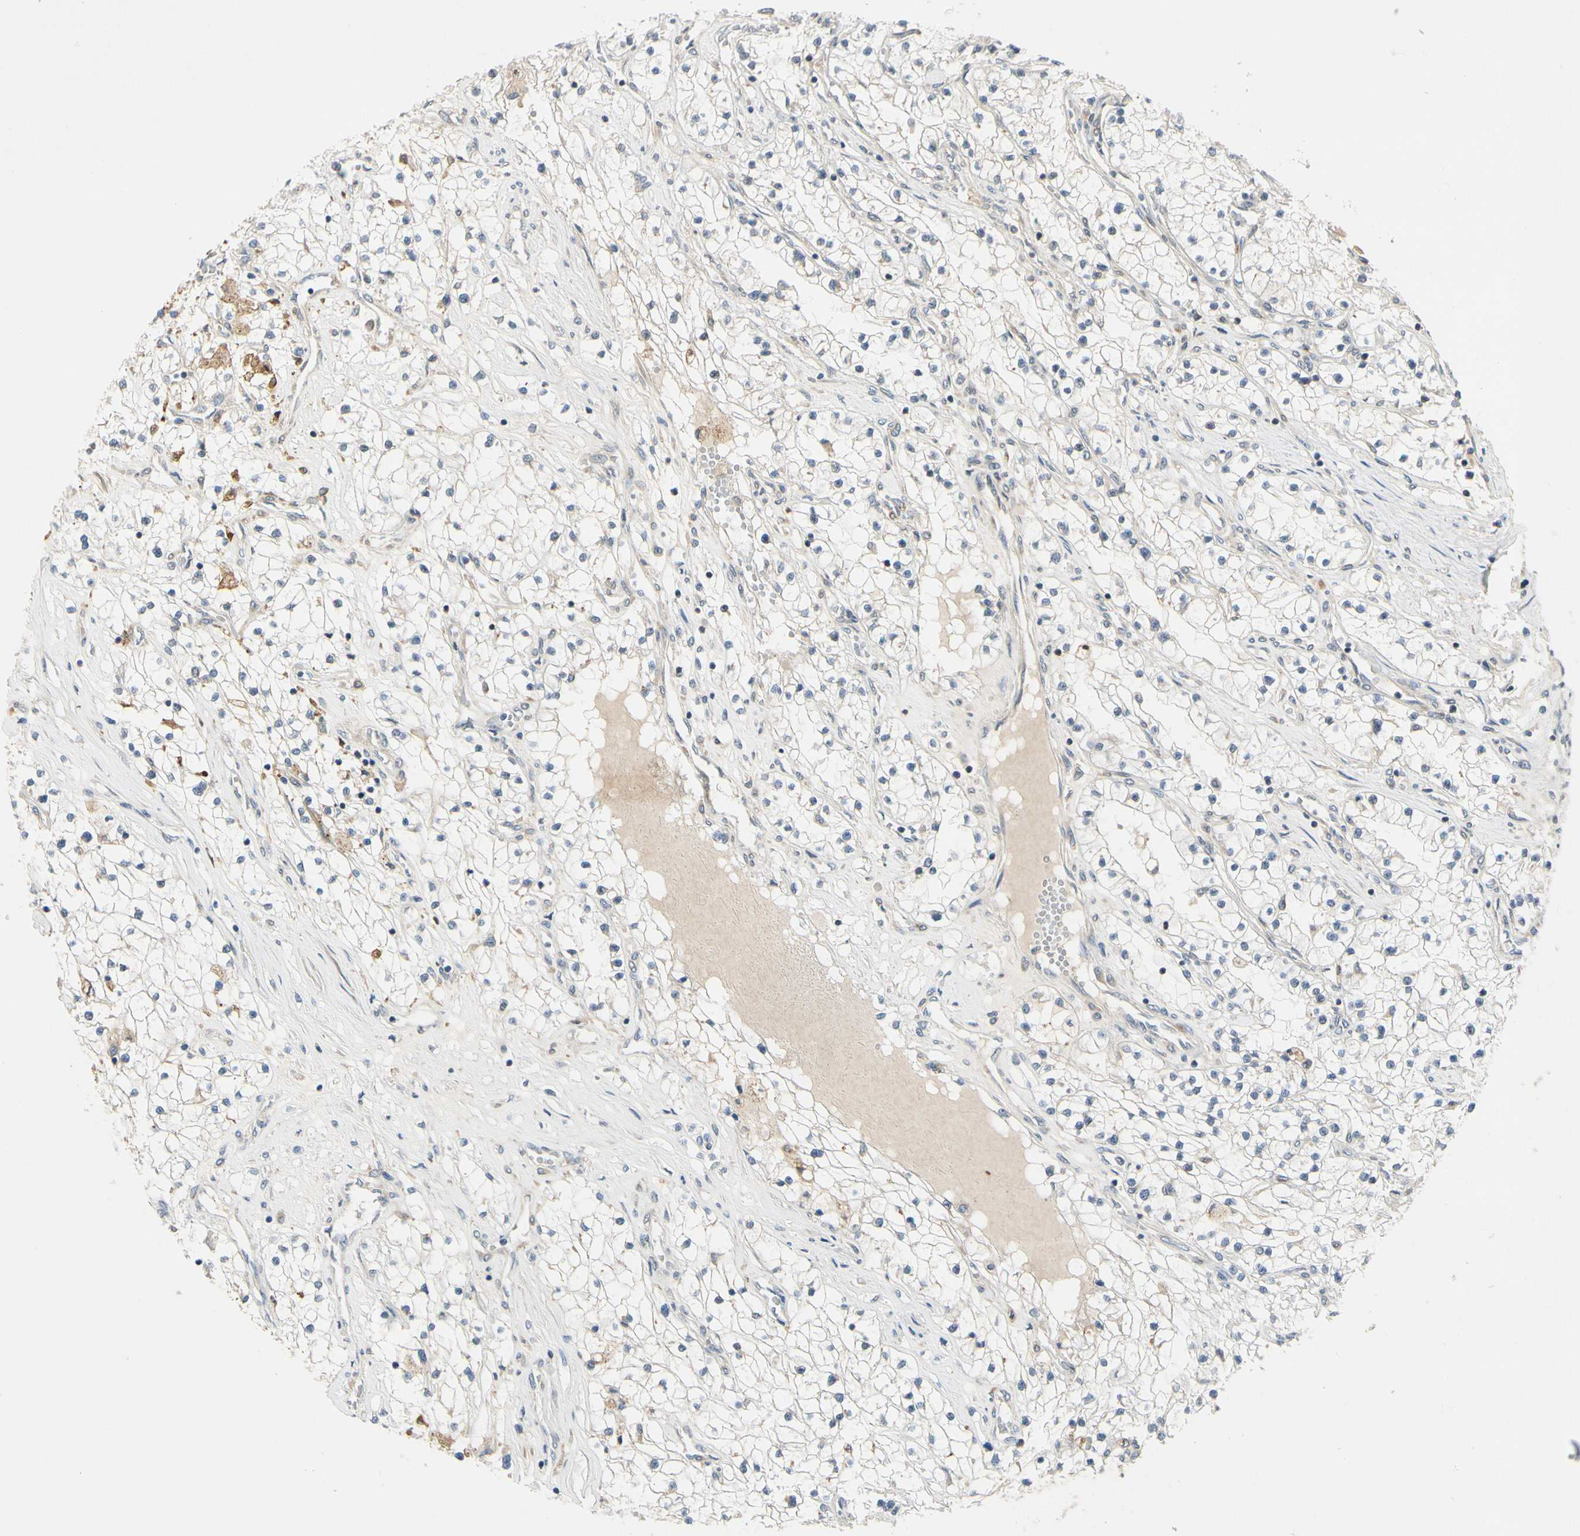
{"staining": {"intensity": "negative", "quantity": "none", "location": "none"}, "tissue": "renal cancer", "cell_type": "Tumor cells", "image_type": "cancer", "snomed": [{"axis": "morphology", "description": "Adenocarcinoma, NOS"}, {"axis": "topography", "description": "Kidney"}], "caption": "DAB immunohistochemical staining of adenocarcinoma (renal) exhibits no significant staining in tumor cells. (Brightfield microscopy of DAB (3,3'-diaminobenzidine) immunohistochemistry at high magnification).", "gene": "RPS6KB2", "patient": {"sex": "male", "age": 68}}